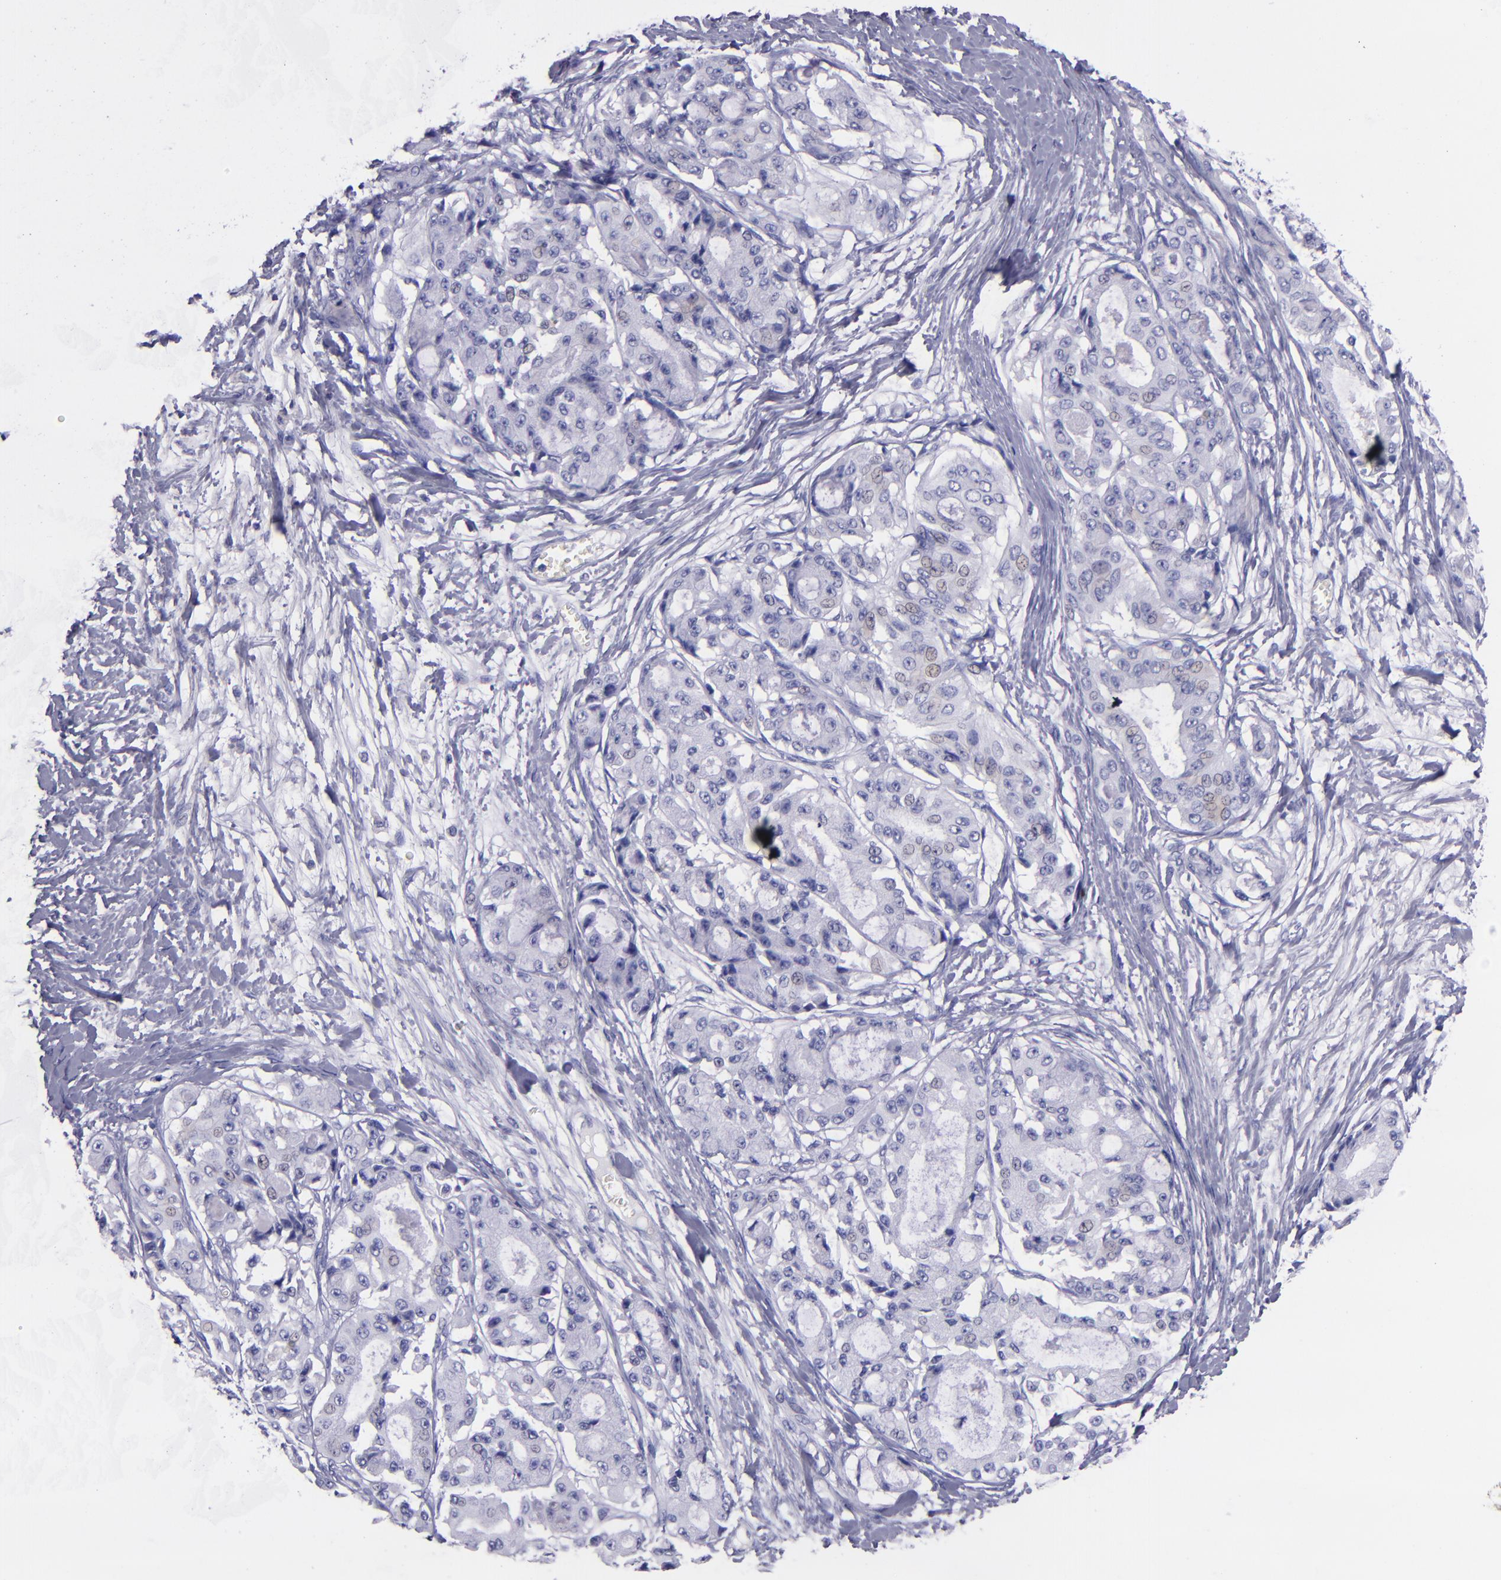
{"staining": {"intensity": "negative", "quantity": "none", "location": "none"}, "tissue": "ovarian cancer", "cell_type": "Tumor cells", "image_type": "cancer", "snomed": [{"axis": "morphology", "description": "Carcinoma, endometroid"}, {"axis": "topography", "description": "Ovary"}], "caption": "This photomicrograph is of endometroid carcinoma (ovarian) stained with immunohistochemistry to label a protein in brown with the nuclei are counter-stained blue. There is no staining in tumor cells.", "gene": "TNNT3", "patient": {"sex": "female", "age": 61}}